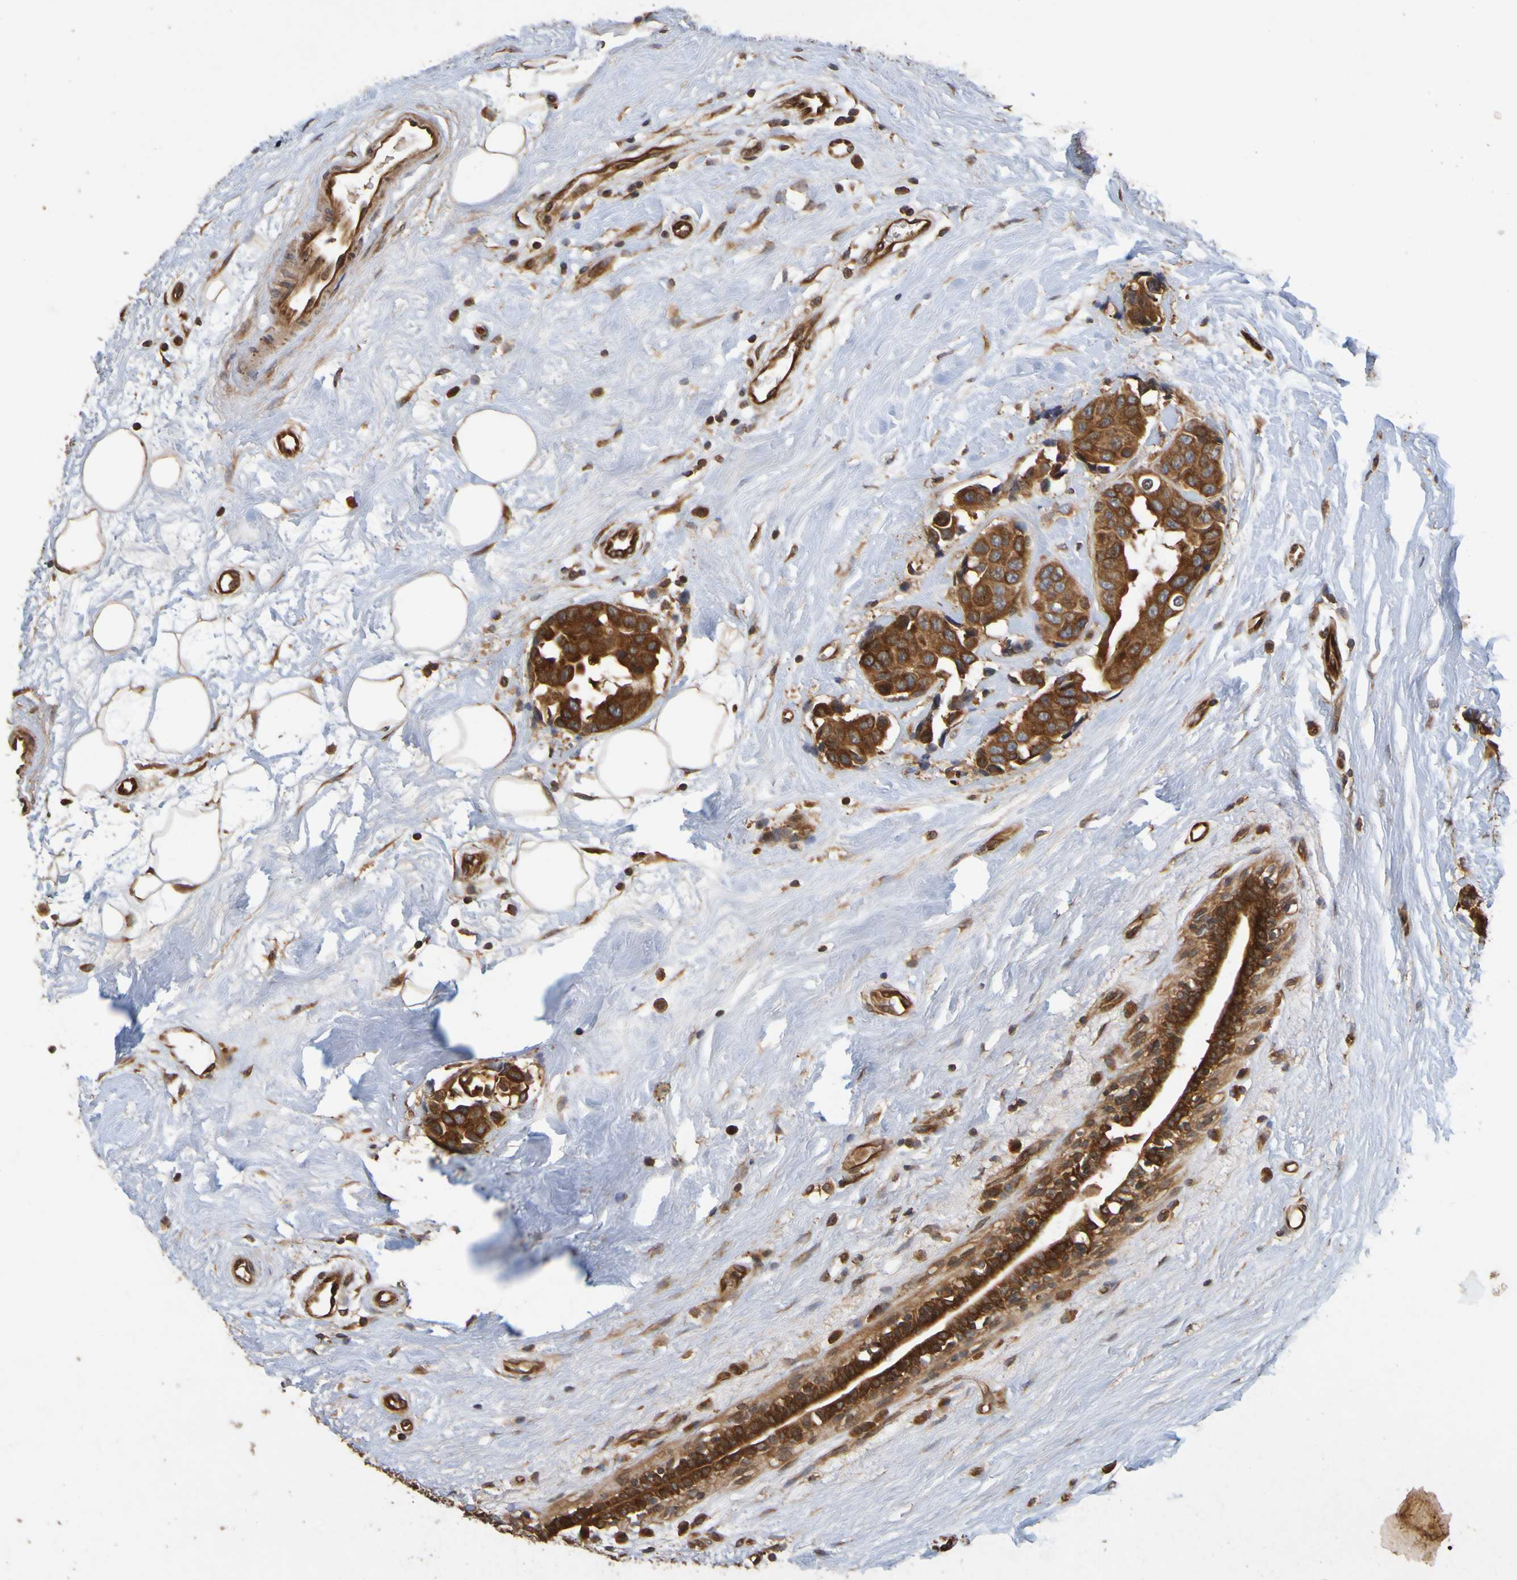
{"staining": {"intensity": "strong", "quantity": ">75%", "location": "cytoplasmic/membranous"}, "tissue": "breast cancer", "cell_type": "Tumor cells", "image_type": "cancer", "snomed": [{"axis": "morphology", "description": "Normal tissue, NOS"}, {"axis": "morphology", "description": "Duct carcinoma"}, {"axis": "topography", "description": "Breast"}], "caption": "Immunohistochemical staining of human breast cancer demonstrates strong cytoplasmic/membranous protein staining in approximately >75% of tumor cells.", "gene": "OCRL", "patient": {"sex": "female", "age": 39}}